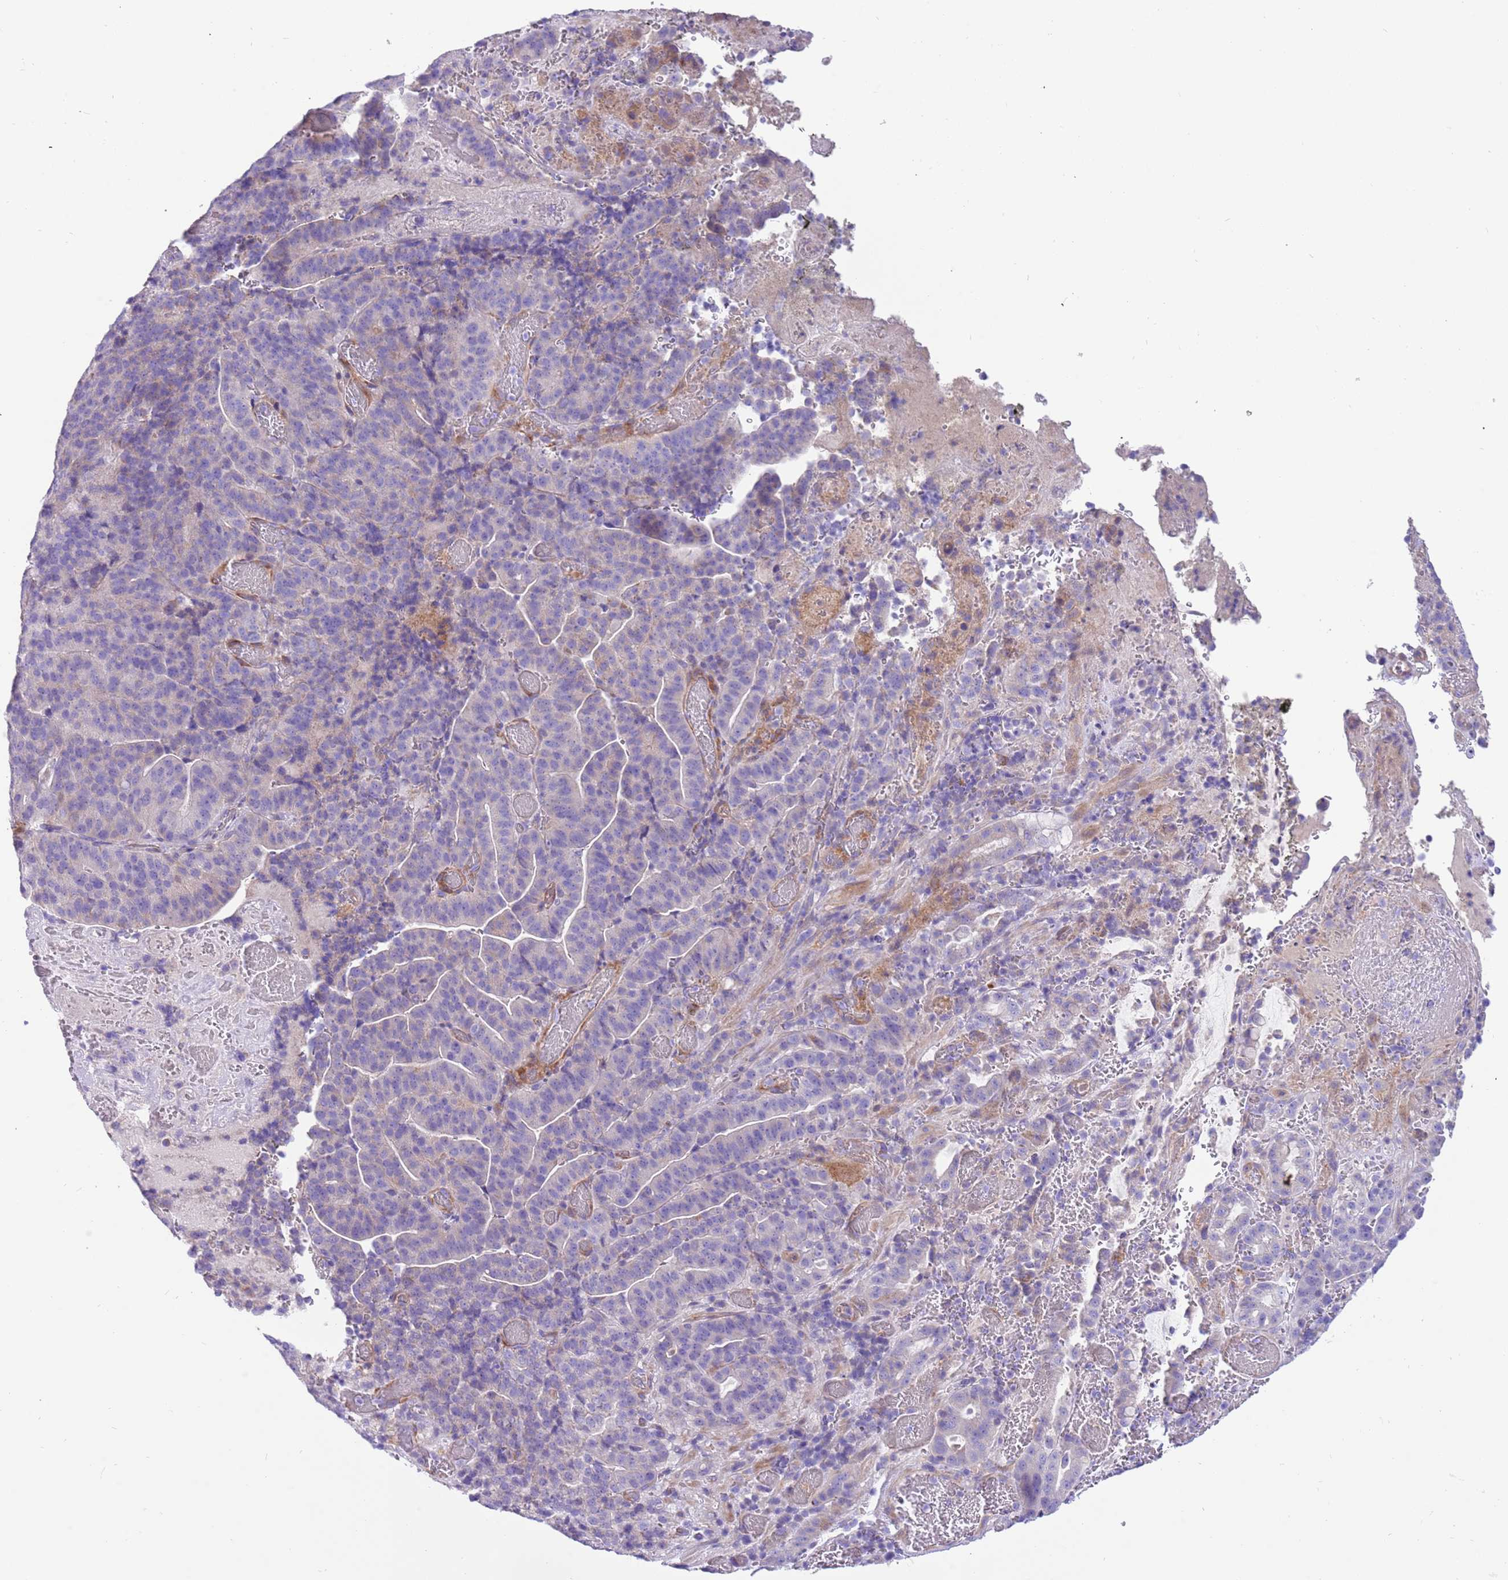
{"staining": {"intensity": "negative", "quantity": "none", "location": "none"}, "tissue": "stomach cancer", "cell_type": "Tumor cells", "image_type": "cancer", "snomed": [{"axis": "morphology", "description": "Adenocarcinoma, NOS"}, {"axis": "topography", "description": "Stomach"}], "caption": "IHC of adenocarcinoma (stomach) reveals no positivity in tumor cells.", "gene": "SERINC3", "patient": {"sex": "male", "age": 48}}